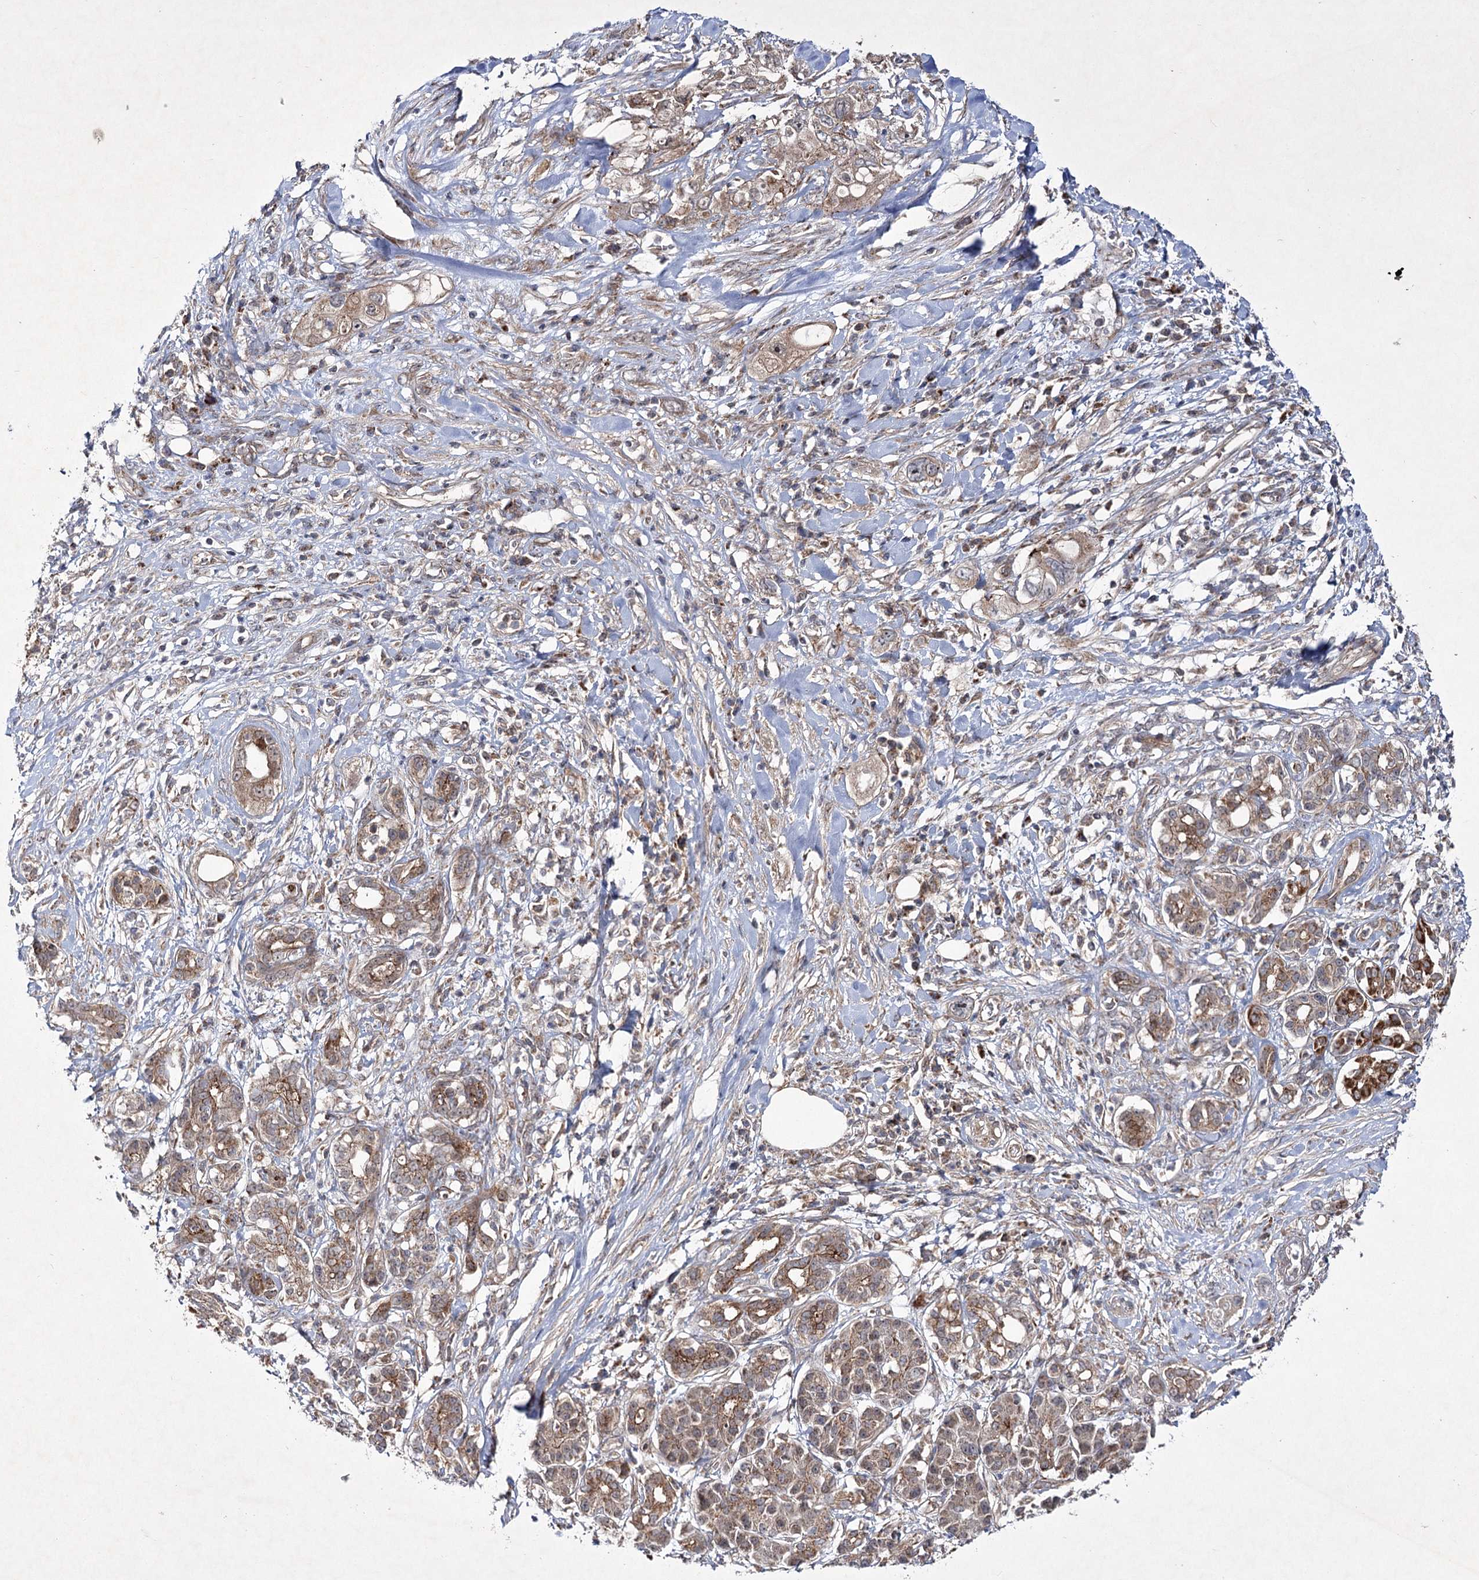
{"staining": {"intensity": "weak", "quantity": ">75%", "location": "cytoplasmic/membranous"}, "tissue": "pancreatic cancer", "cell_type": "Tumor cells", "image_type": "cancer", "snomed": [{"axis": "morphology", "description": "Adenocarcinoma, NOS"}, {"axis": "topography", "description": "Pancreas"}], "caption": "Tumor cells show low levels of weak cytoplasmic/membranous positivity in about >75% of cells in human pancreatic cancer.", "gene": "SCRN3", "patient": {"sex": "female", "age": 56}}